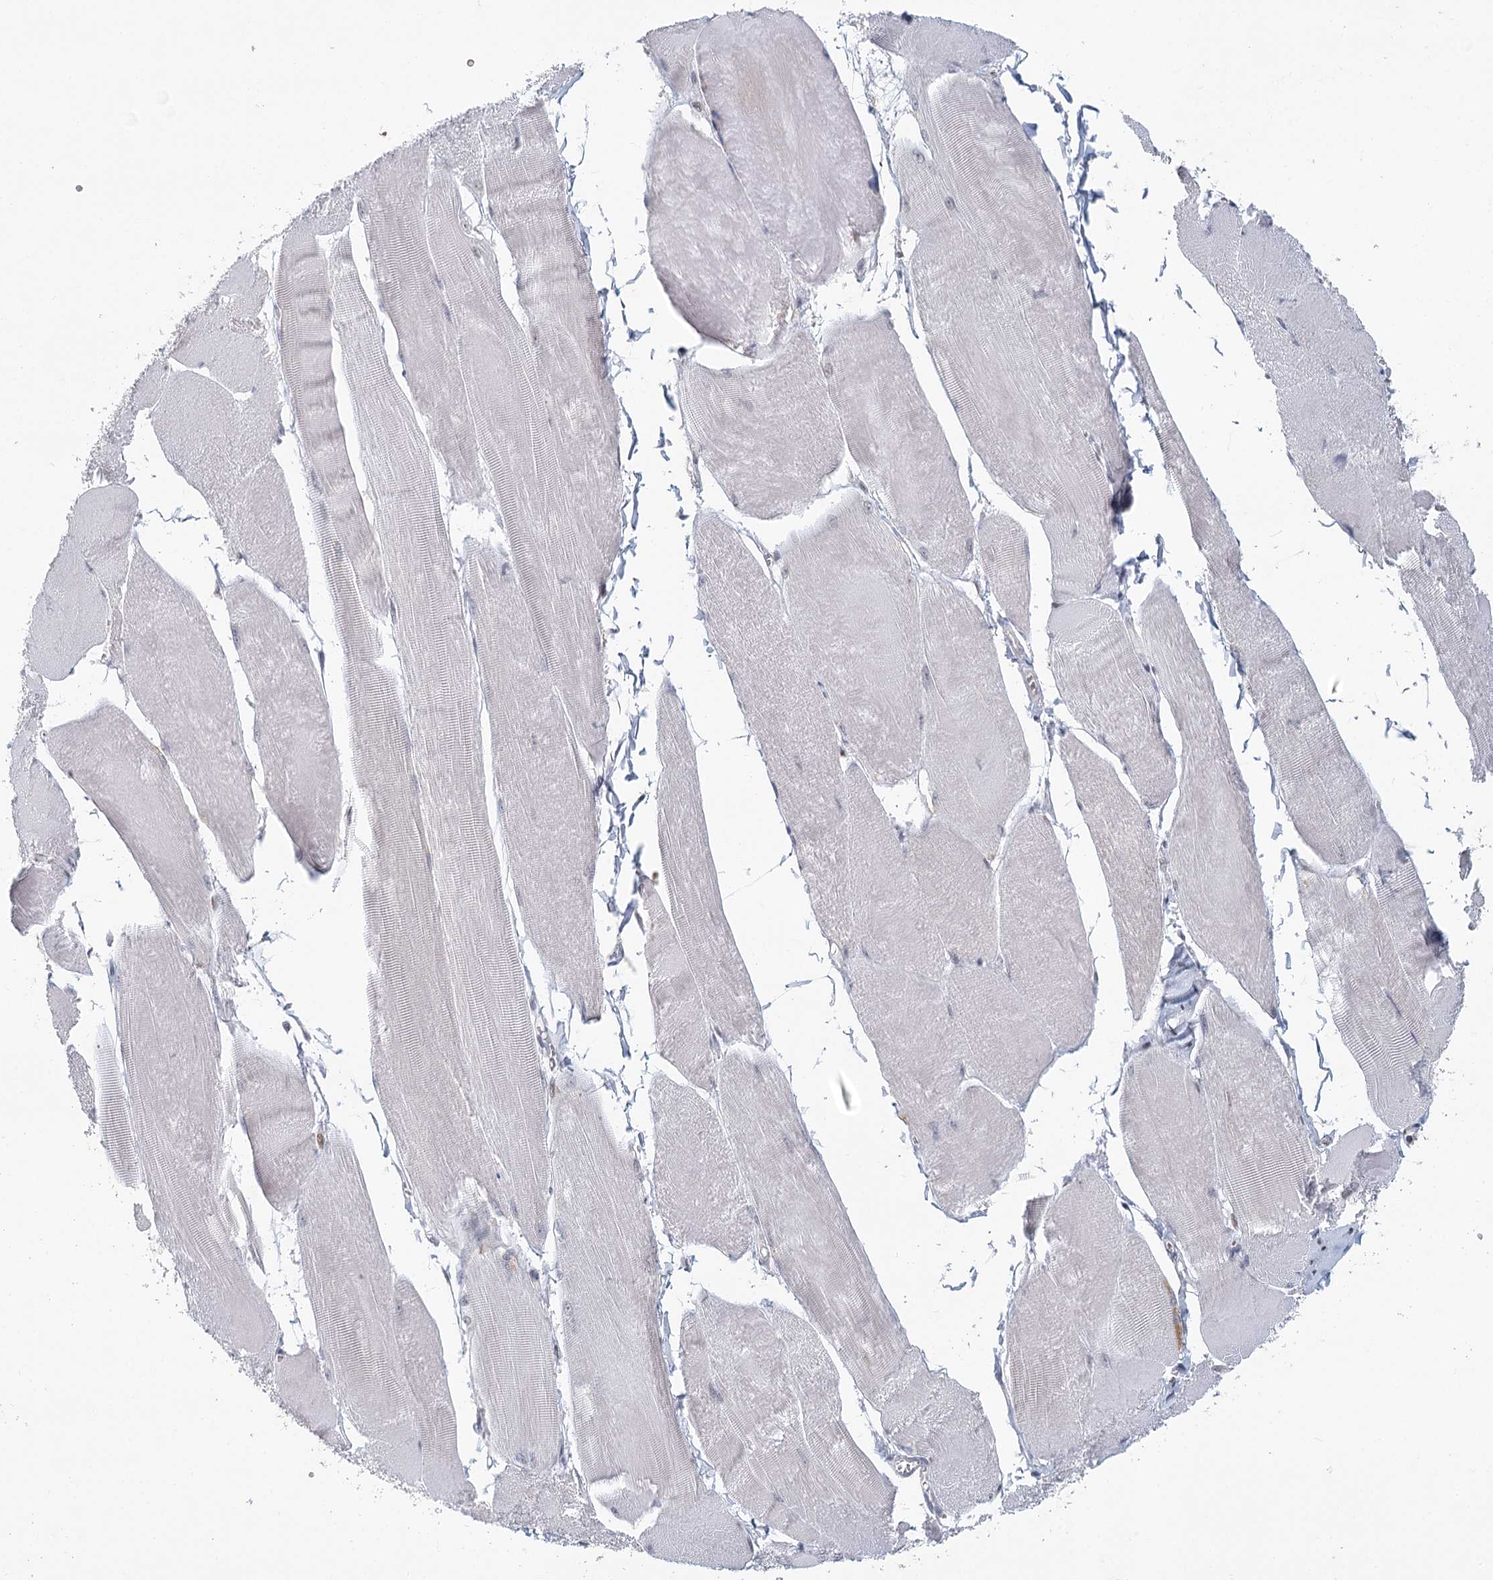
{"staining": {"intensity": "weak", "quantity": "<25%", "location": "nuclear"}, "tissue": "skeletal muscle", "cell_type": "Myocytes", "image_type": "normal", "snomed": [{"axis": "morphology", "description": "Normal tissue, NOS"}, {"axis": "morphology", "description": "Basal cell carcinoma"}, {"axis": "topography", "description": "Skeletal muscle"}], "caption": "This is a micrograph of immunohistochemistry staining of normal skeletal muscle, which shows no expression in myocytes.", "gene": "ADK", "patient": {"sex": "female", "age": 64}}